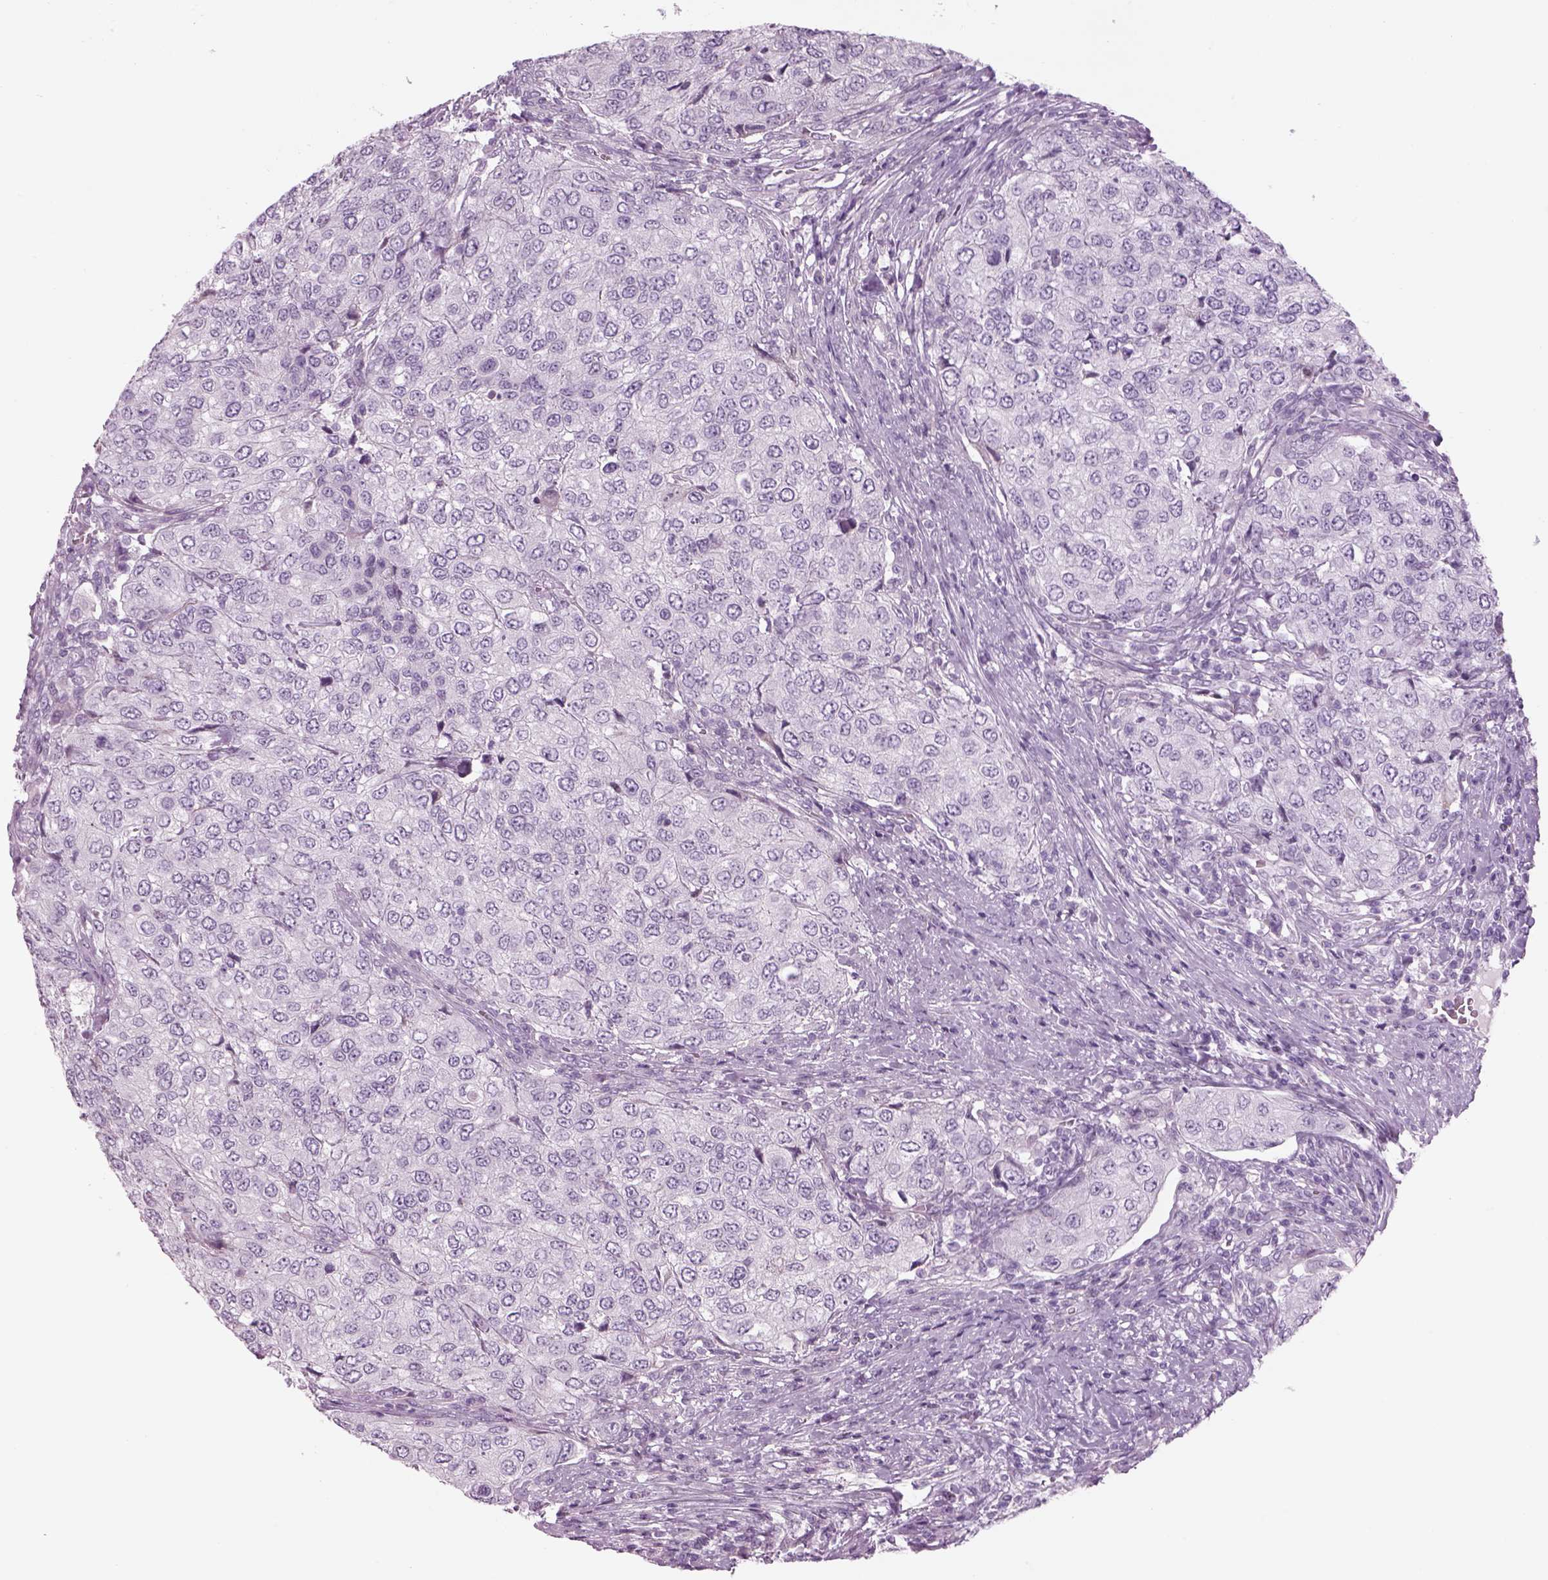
{"staining": {"intensity": "negative", "quantity": "none", "location": "none"}, "tissue": "urothelial cancer", "cell_type": "Tumor cells", "image_type": "cancer", "snomed": [{"axis": "morphology", "description": "Urothelial carcinoma, High grade"}, {"axis": "topography", "description": "Urinary bladder"}], "caption": "The immunohistochemistry (IHC) micrograph has no significant staining in tumor cells of urothelial carcinoma (high-grade) tissue.", "gene": "GAS2L2", "patient": {"sex": "female", "age": 78}}